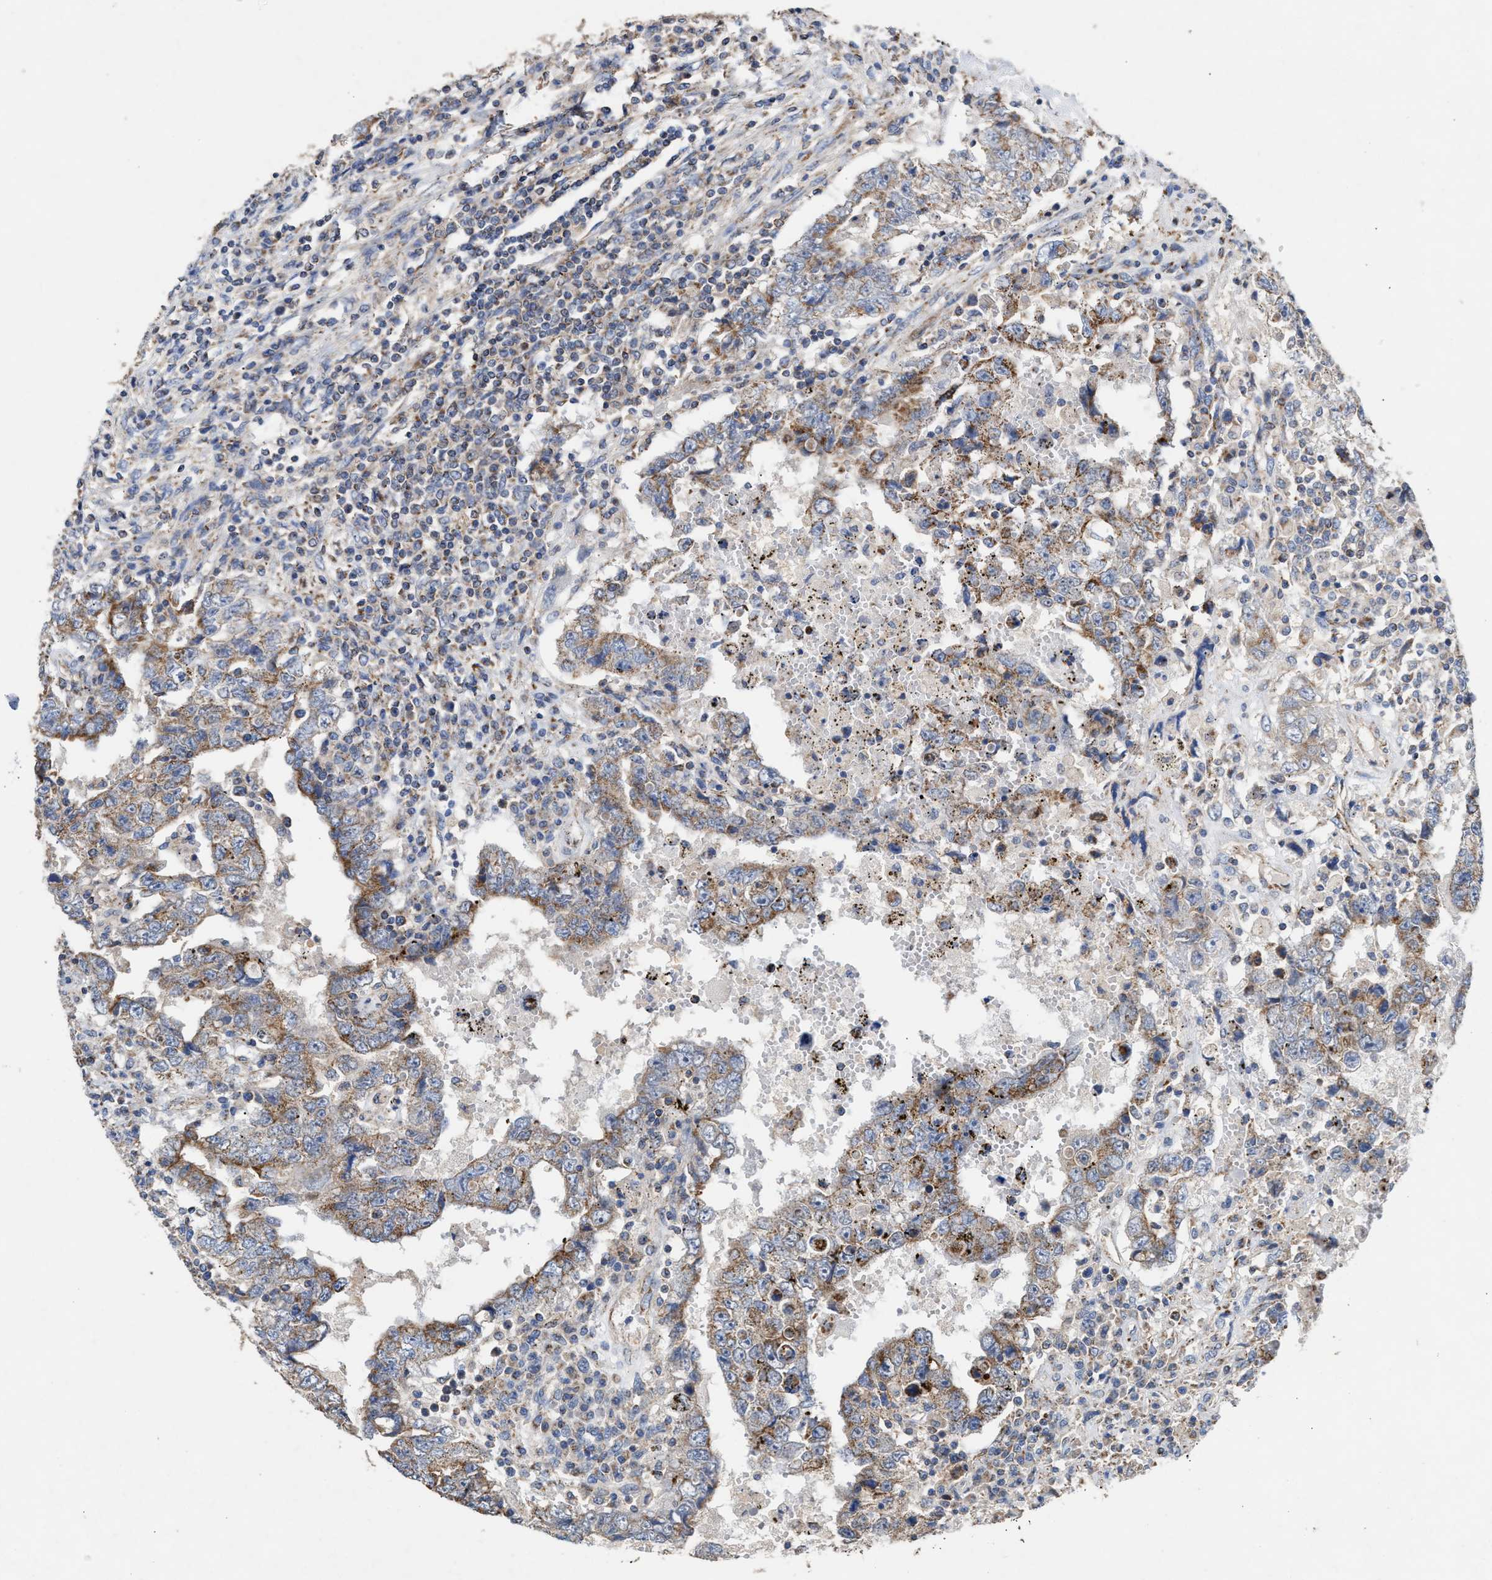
{"staining": {"intensity": "moderate", "quantity": ">75%", "location": "cytoplasmic/membranous"}, "tissue": "testis cancer", "cell_type": "Tumor cells", "image_type": "cancer", "snomed": [{"axis": "morphology", "description": "Carcinoma, Embryonal, NOS"}, {"axis": "topography", "description": "Testis"}], "caption": "Immunohistochemical staining of human embryonal carcinoma (testis) reveals moderate cytoplasmic/membranous protein staining in about >75% of tumor cells.", "gene": "MECR", "patient": {"sex": "male", "age": 26}}